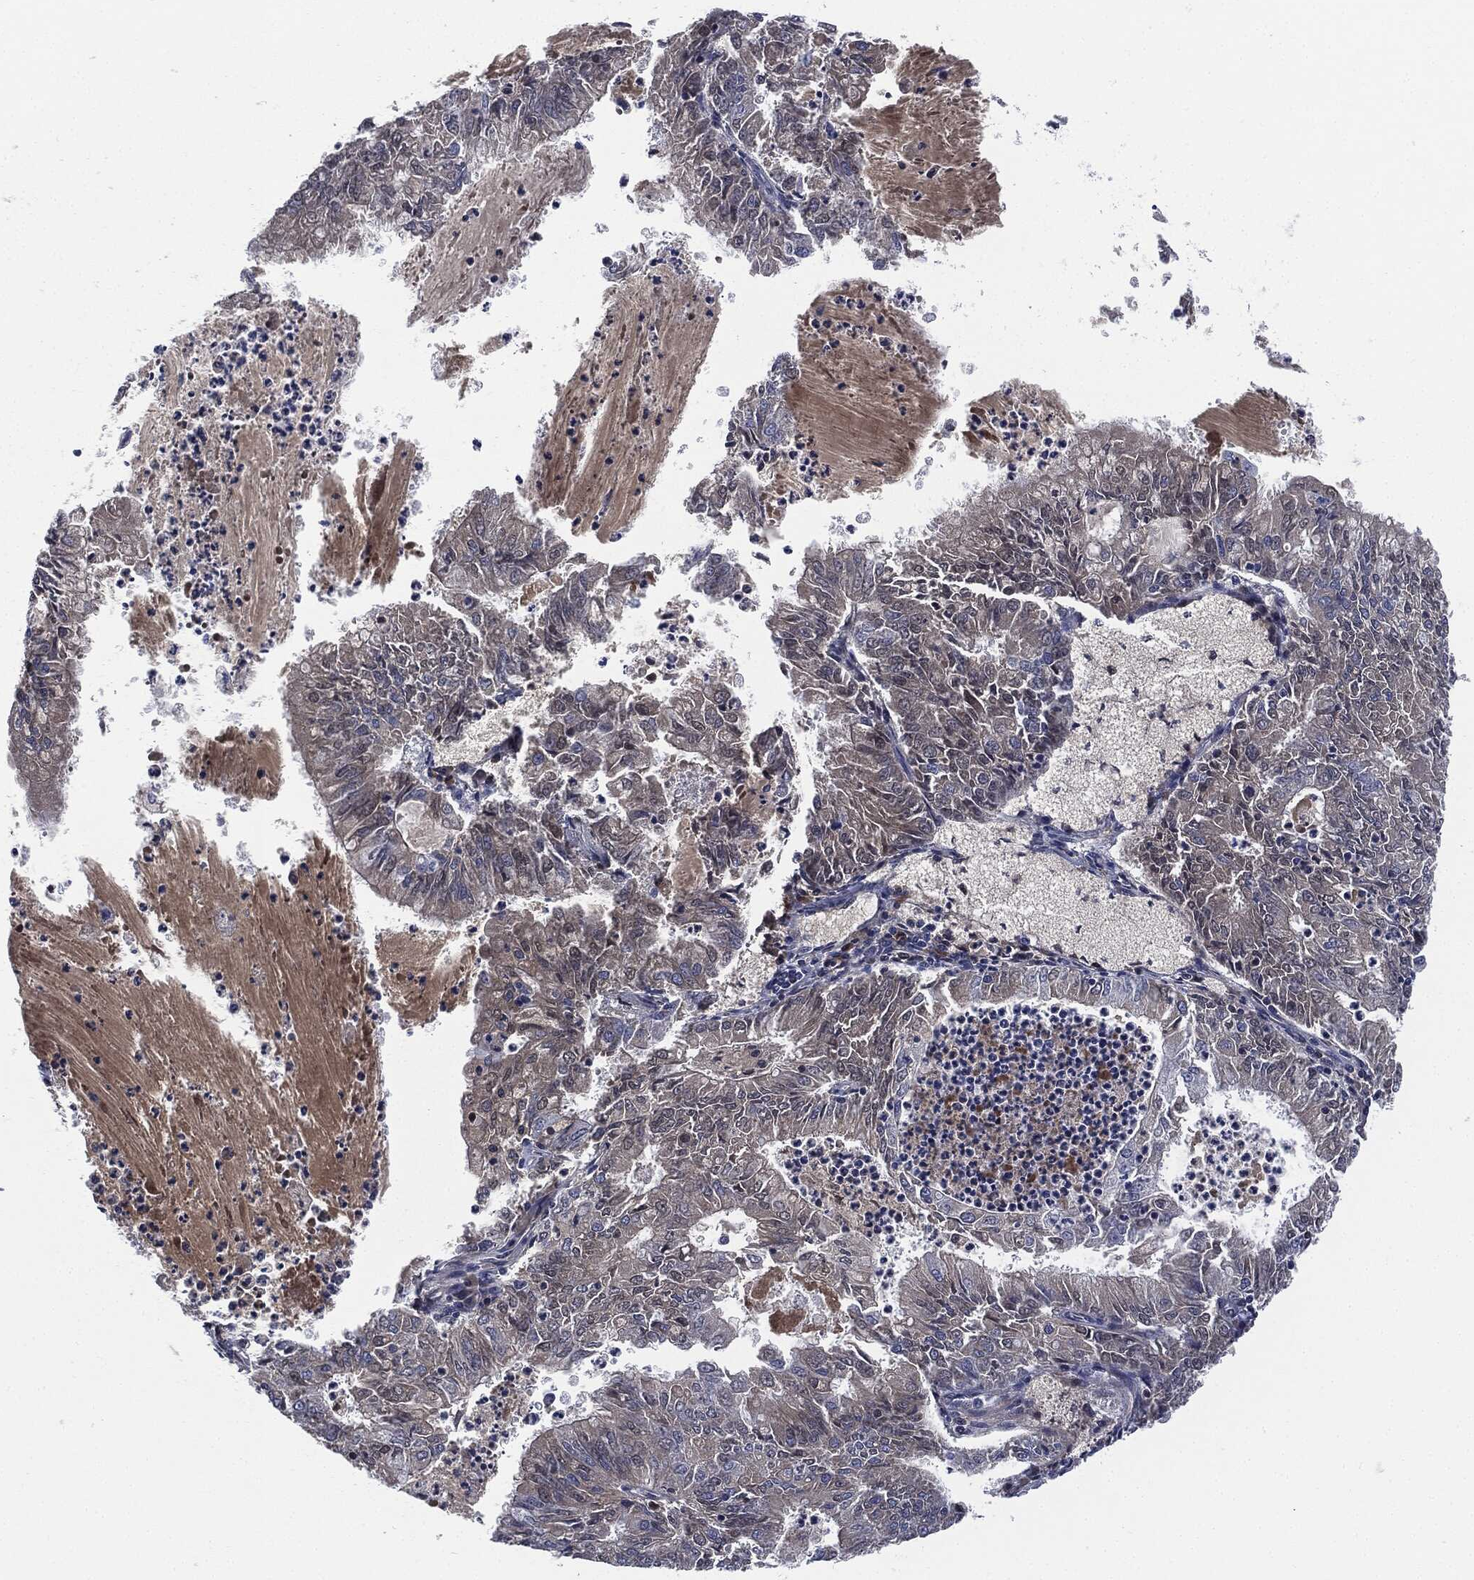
{"staining": {"intensity": "negative", "quantity": "none", "location": "none"}, "tissue": "endometrial cancer", "cell_type": "Tumor cells", "image_type": "cancer", "snomed": [{"axis": "morphology", "description": "Adenocarcinoma, NOS"}, {"axis": "topography", "description": "Endometrium"}], "caption": "DAB (3,3'-diaminobenzidine) immunohistochemical staining of human endometrial adenocarcinoma demonstrates no significant staining in tumor cells. (Brightfield microscopy of DAB IHC at high magnification).", "gene": "SIGLEC7", "patient": {"sex": "female", "age": 57}}